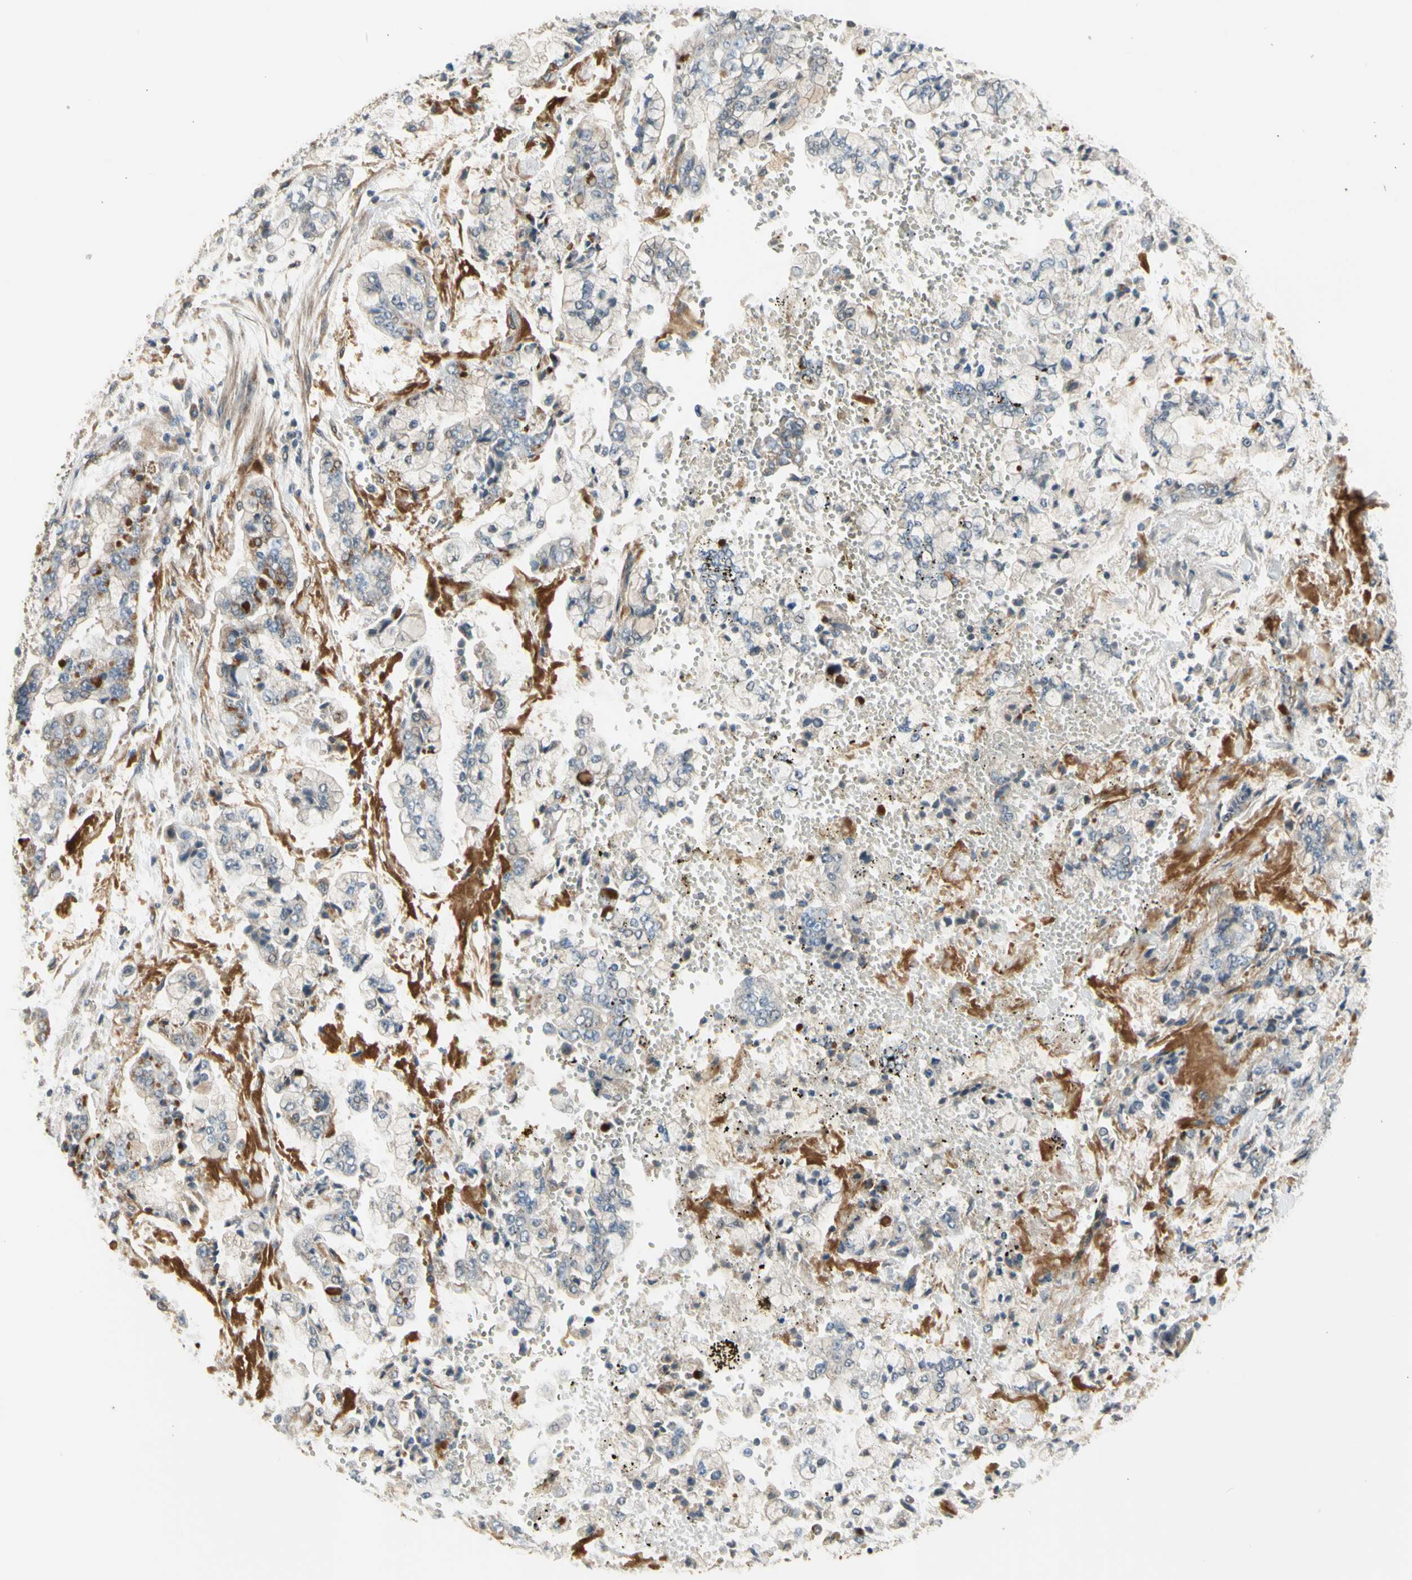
{"staining": {"intensity": "negative", "quantity": "none", "location": "none"}, "tissue": "stomach cancer", "cell_type": "Tumor cells", "image_type": "cancer", "snomed": [{"axis": "morphology", "description": "Adenocarcinoma, NOS"}, {"axis": "topography", "description": "Stomach"}], "caption": "Tumor cells show no significant staining in stomach cancer. The staining is performed using DAB brown chromogen with nuclei counter-stained in using hematoxylin.", "gene": "EFNB2", "patient": {"sex": "male", "age": 76}}